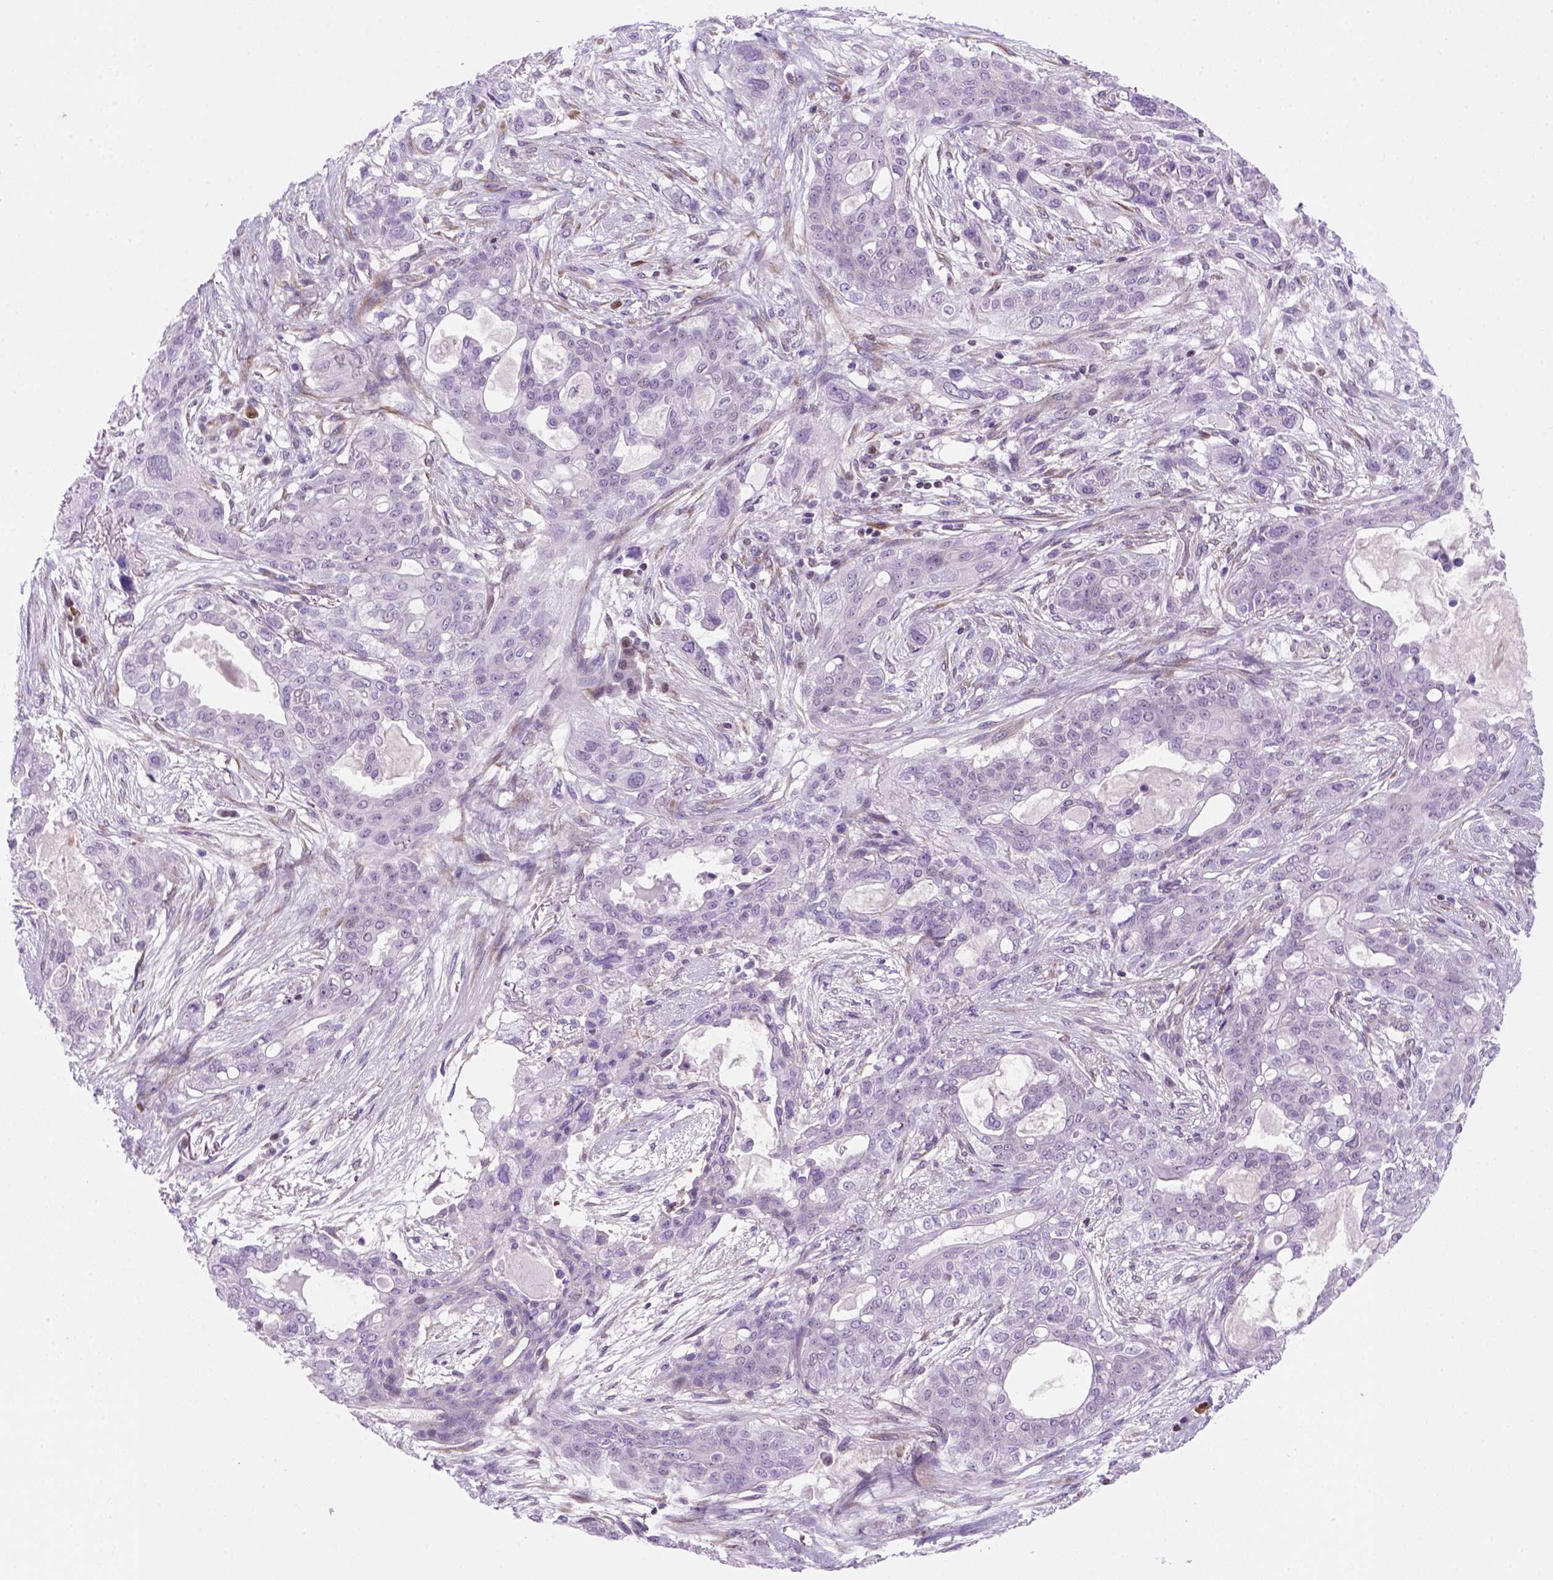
{"staining": {"intensity": "negative", "quantity": "none", "location": "none"}, "tissue": "lung cancer", "cell_type": "Tumor cells", "image_type": "cancer", "snomed": [{"axis": "morphology", "description": "Squamous cell carcinoma, NOS"}, {"axis": "topography", "description": "Lung"}], "caption": "Immunohistochemistry histopathology image of neoplastic tissue: human squamous cell carcinoma (lung) stained with DAB (3,3'-diaminobenzidine) demonstrates no significant protein positivity in tumor cells. (Brightfield microscopy of DAB immunohistochemistry (IHC) at high magnification).", "gene": "MGMT", "patient": {"sex": "female", "age": 70}}